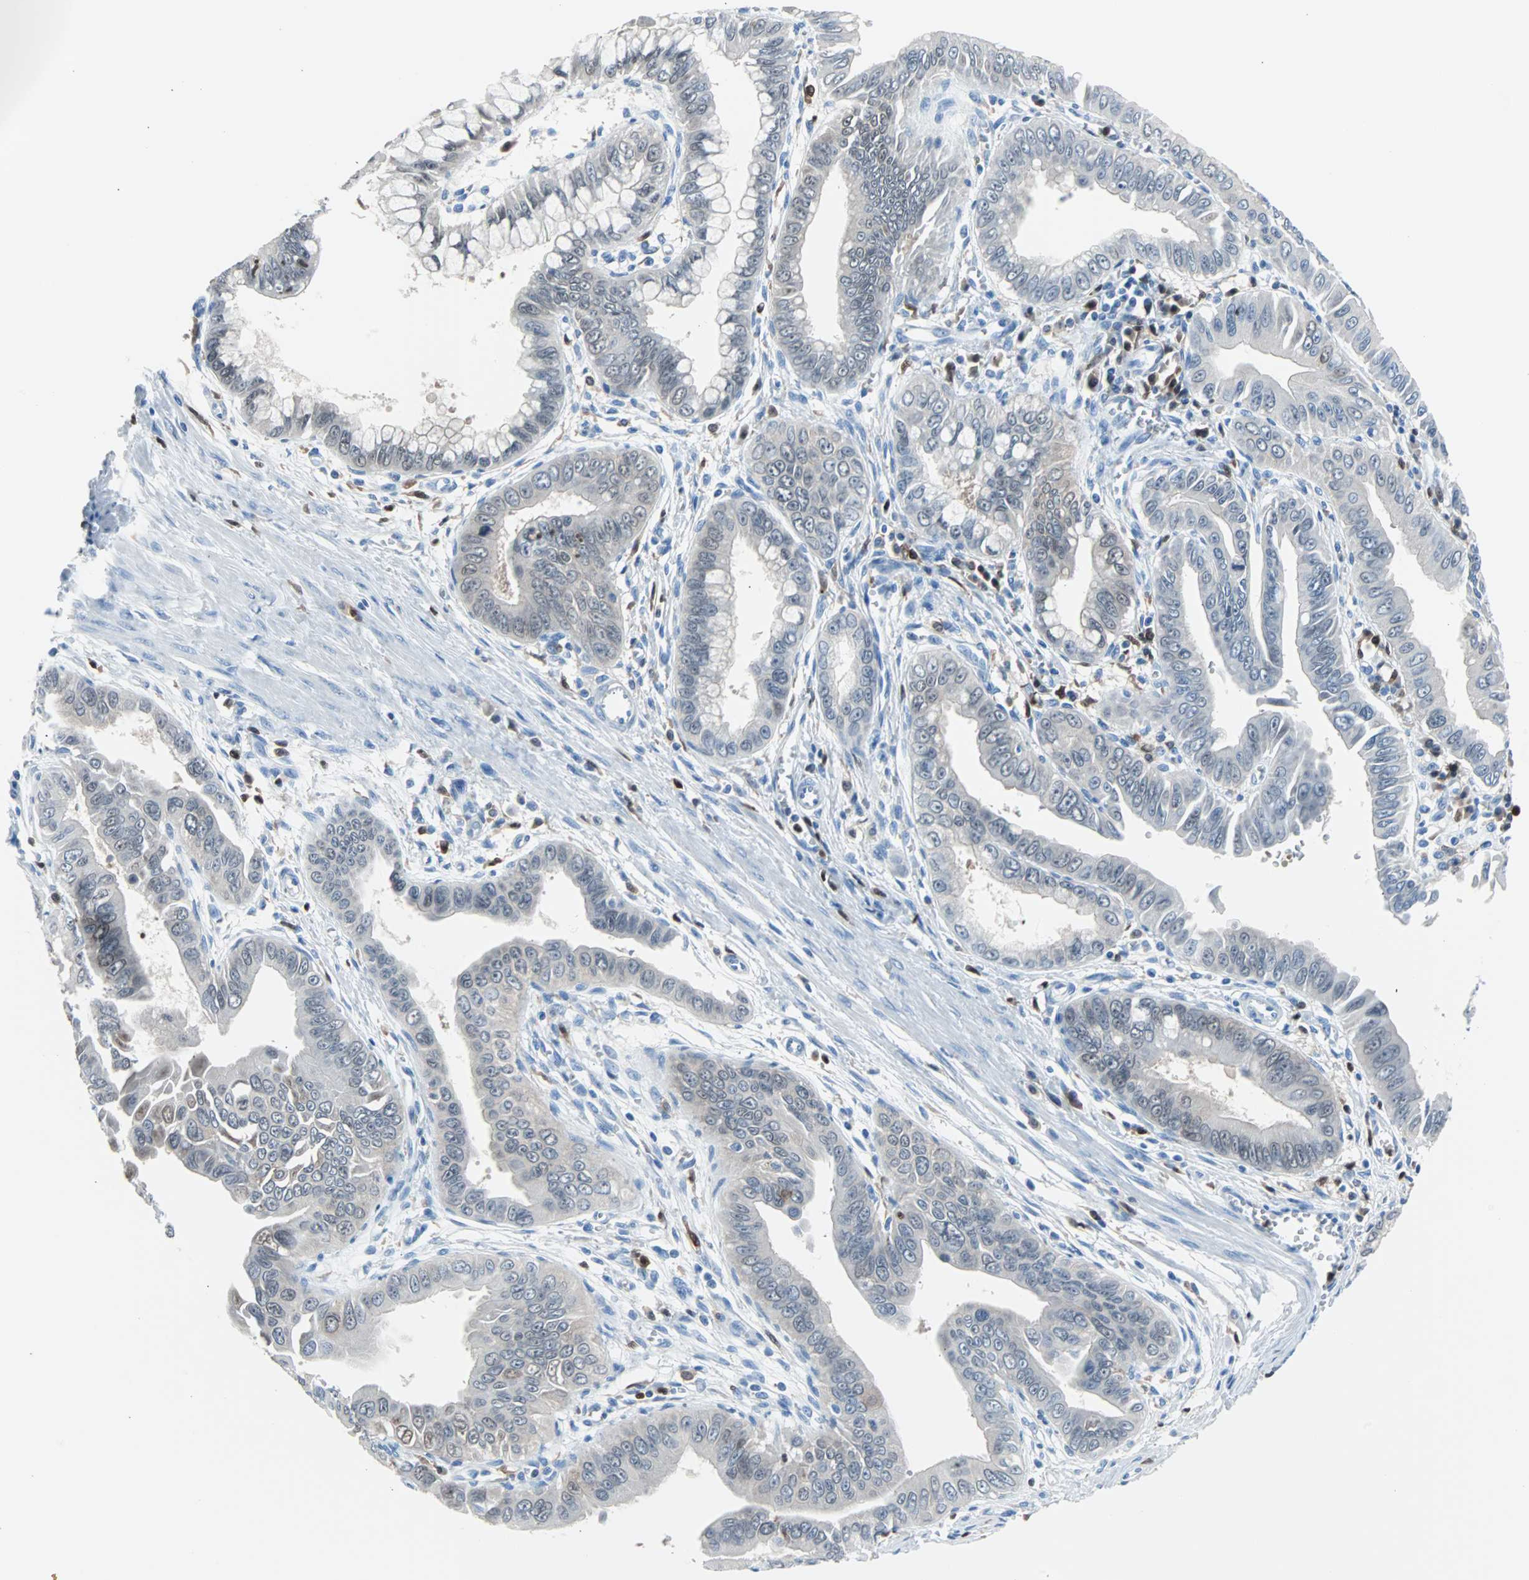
{"staining": {"intensity": "negative", "quantity": "none", "location": "none"}, "tissue": "pancreatic cancer", "cell_type": "Tumor cells", "image_type": "cancer", "snomed": [{"axis": "morphology", "description": "Normal tissue, NOS"}, {"axis": "topography", "description": "Lymph node"}], "caption": "Immunohistochemistry photomicrograph of neoplastic tissue: pancreatic cancer stained with DAB exhibits no significant protein staining in tumor cells.", "gene": "SYK", "patient": {"sex": "male", "age": 50}}